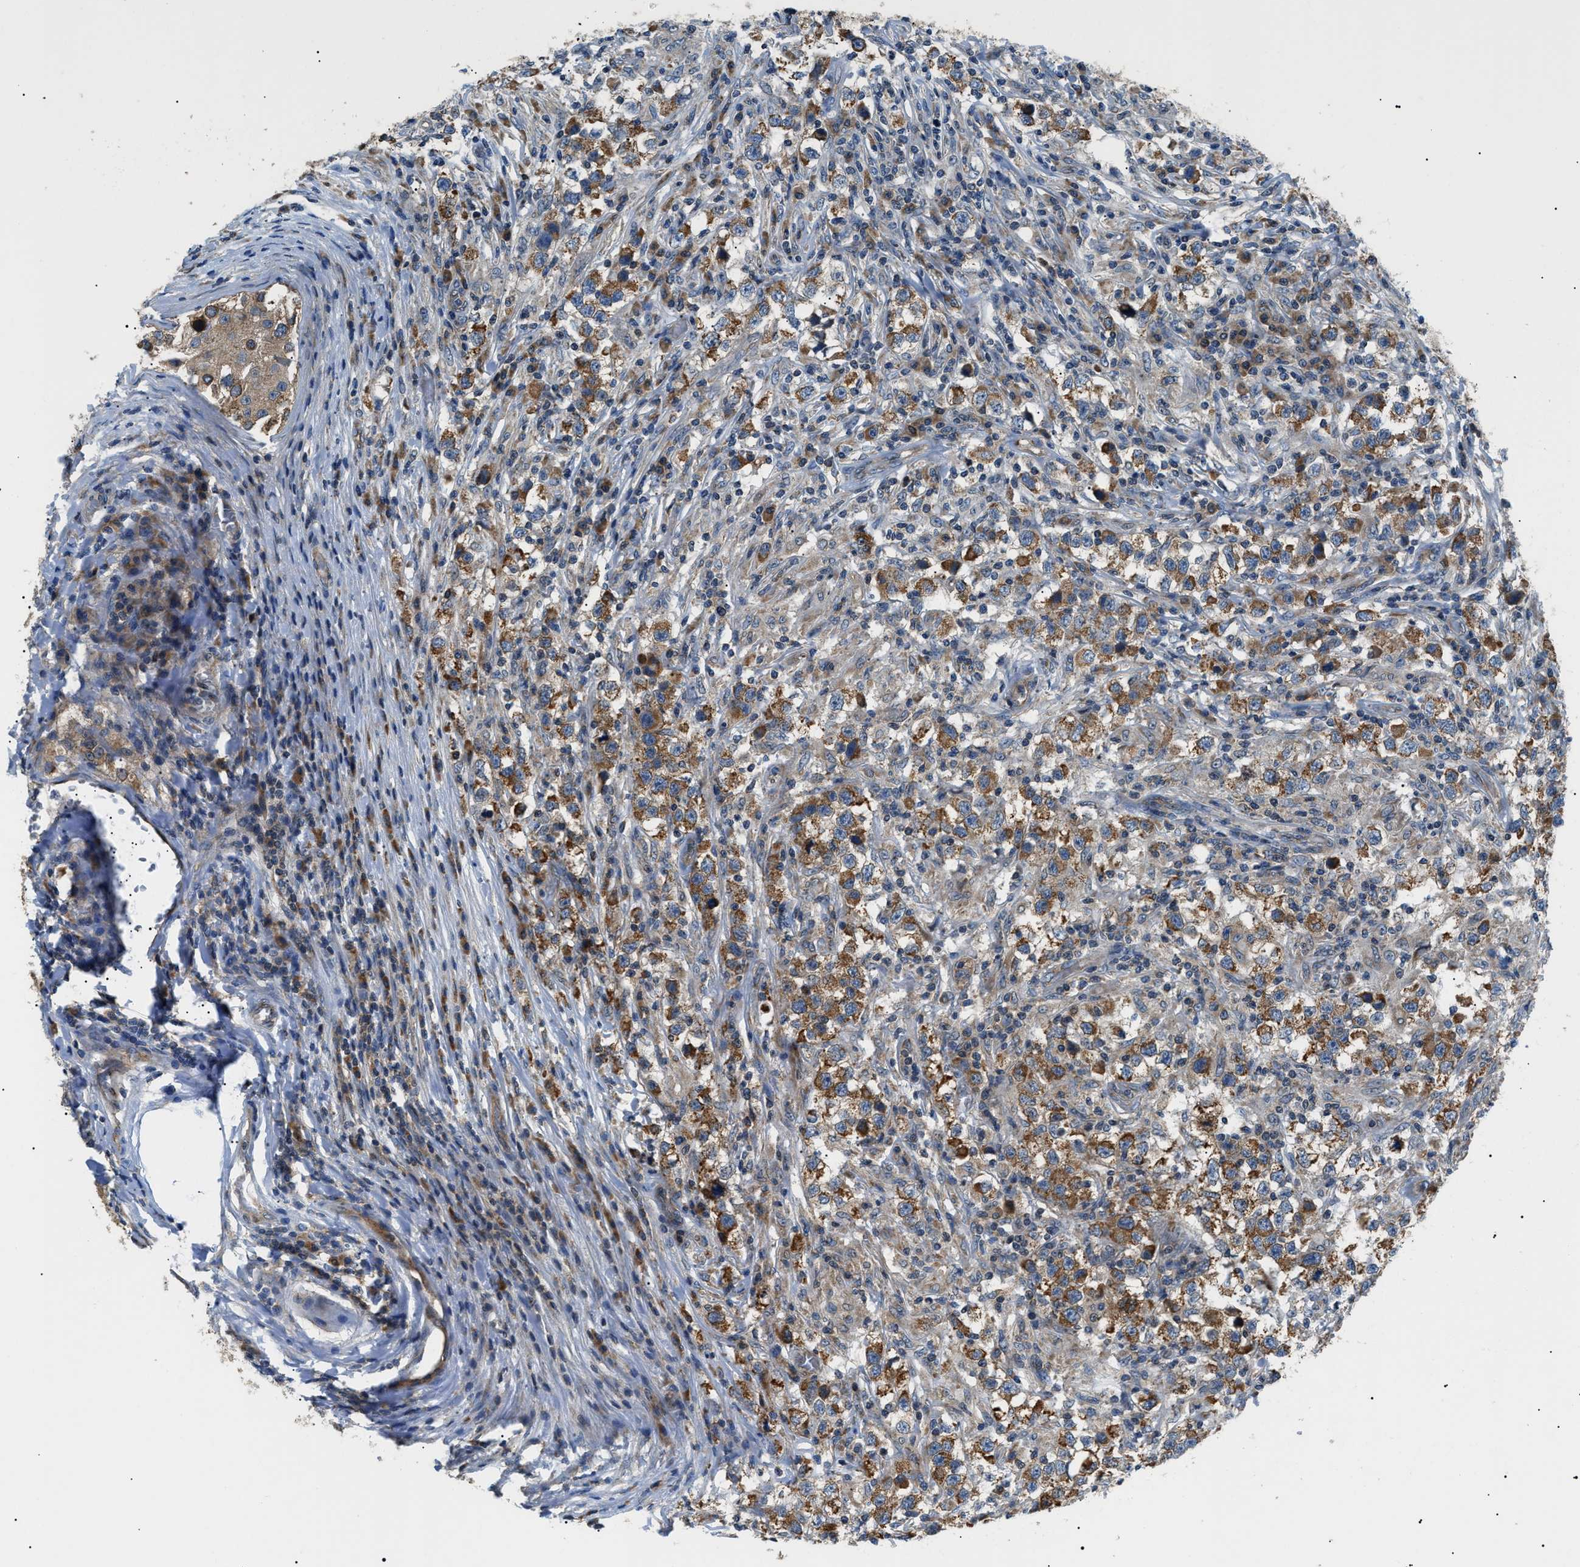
{"staining": {"intensity": "moderate", "quantity": ">75%", "location": "cytoplasmic/membranous"}, "tissue": "testis cancer", "cell_type": "Tumor cells", "image_type": "cancer", "snomed": [{"axis": "morphology", "description": "Carcinoma, Embryonal, NOS"}, {"axis": "topography", "description": "Testis"}], "caption": "This histopathology image exhibits immunohistochemistry staining of human embryonal carcinoma (testis), with medium moderate cytoplasmic/membranous staining in approximately >75% of tumor cells.", "gene": "SRPK1", "patient": {"sex": "male", "age": 21}}